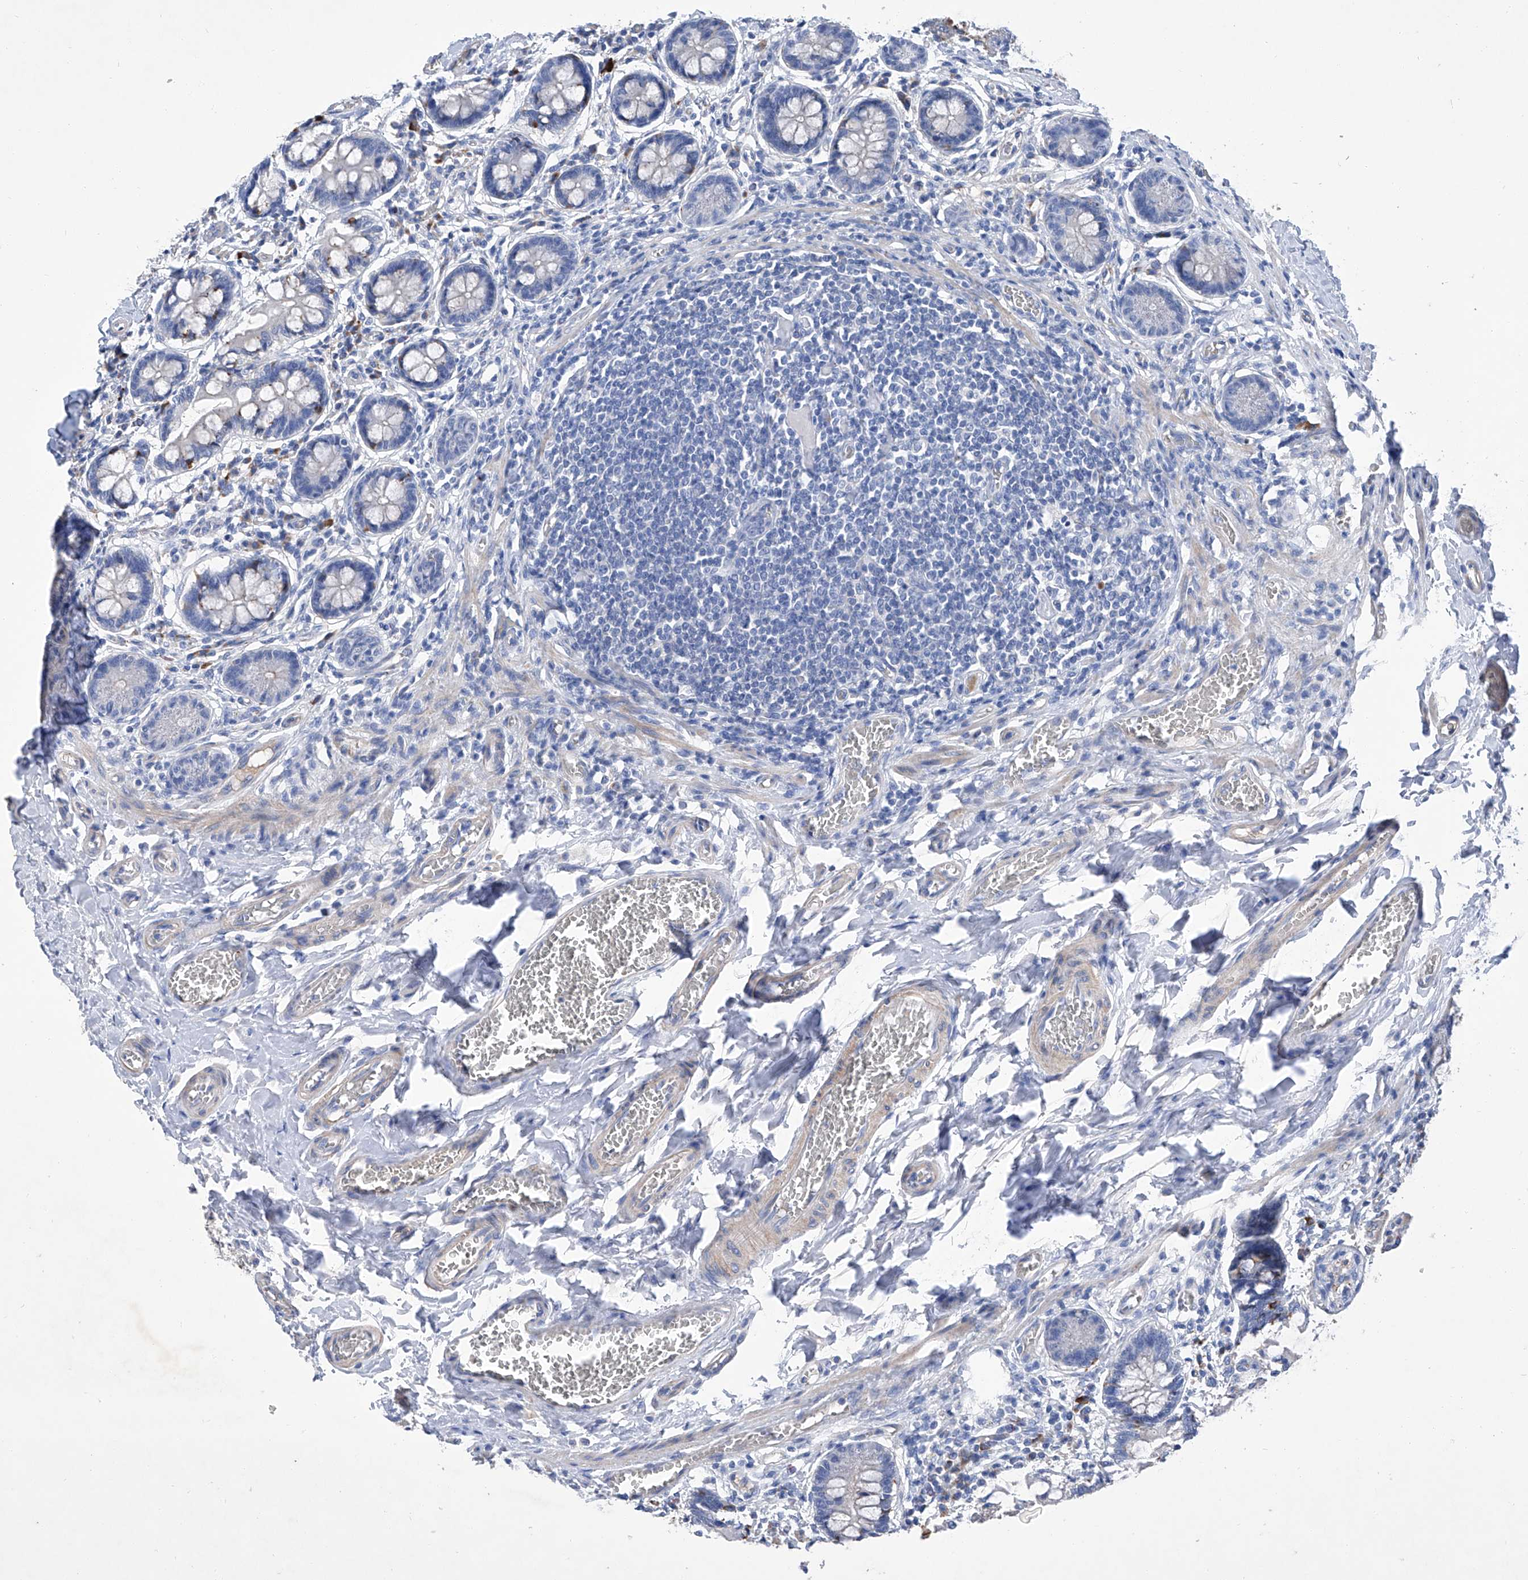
{"staining": {"intensity": "negative", "quantity": "none", "location": "none"}, "tissue": "small intestine", "cell_type": "Glandular cells", "image_type": "normal", "snomed": [{"axis": "morphology", "description": "Normal tissue, NOS"}, {"axis": "topography", "description": "Small intestine"}], "caption": "Photomicrograph shows no significant protein expression in glandular cells of normal small intestine.", "gene": "GPT", "patient": {"sex": "male", "age": 52}}